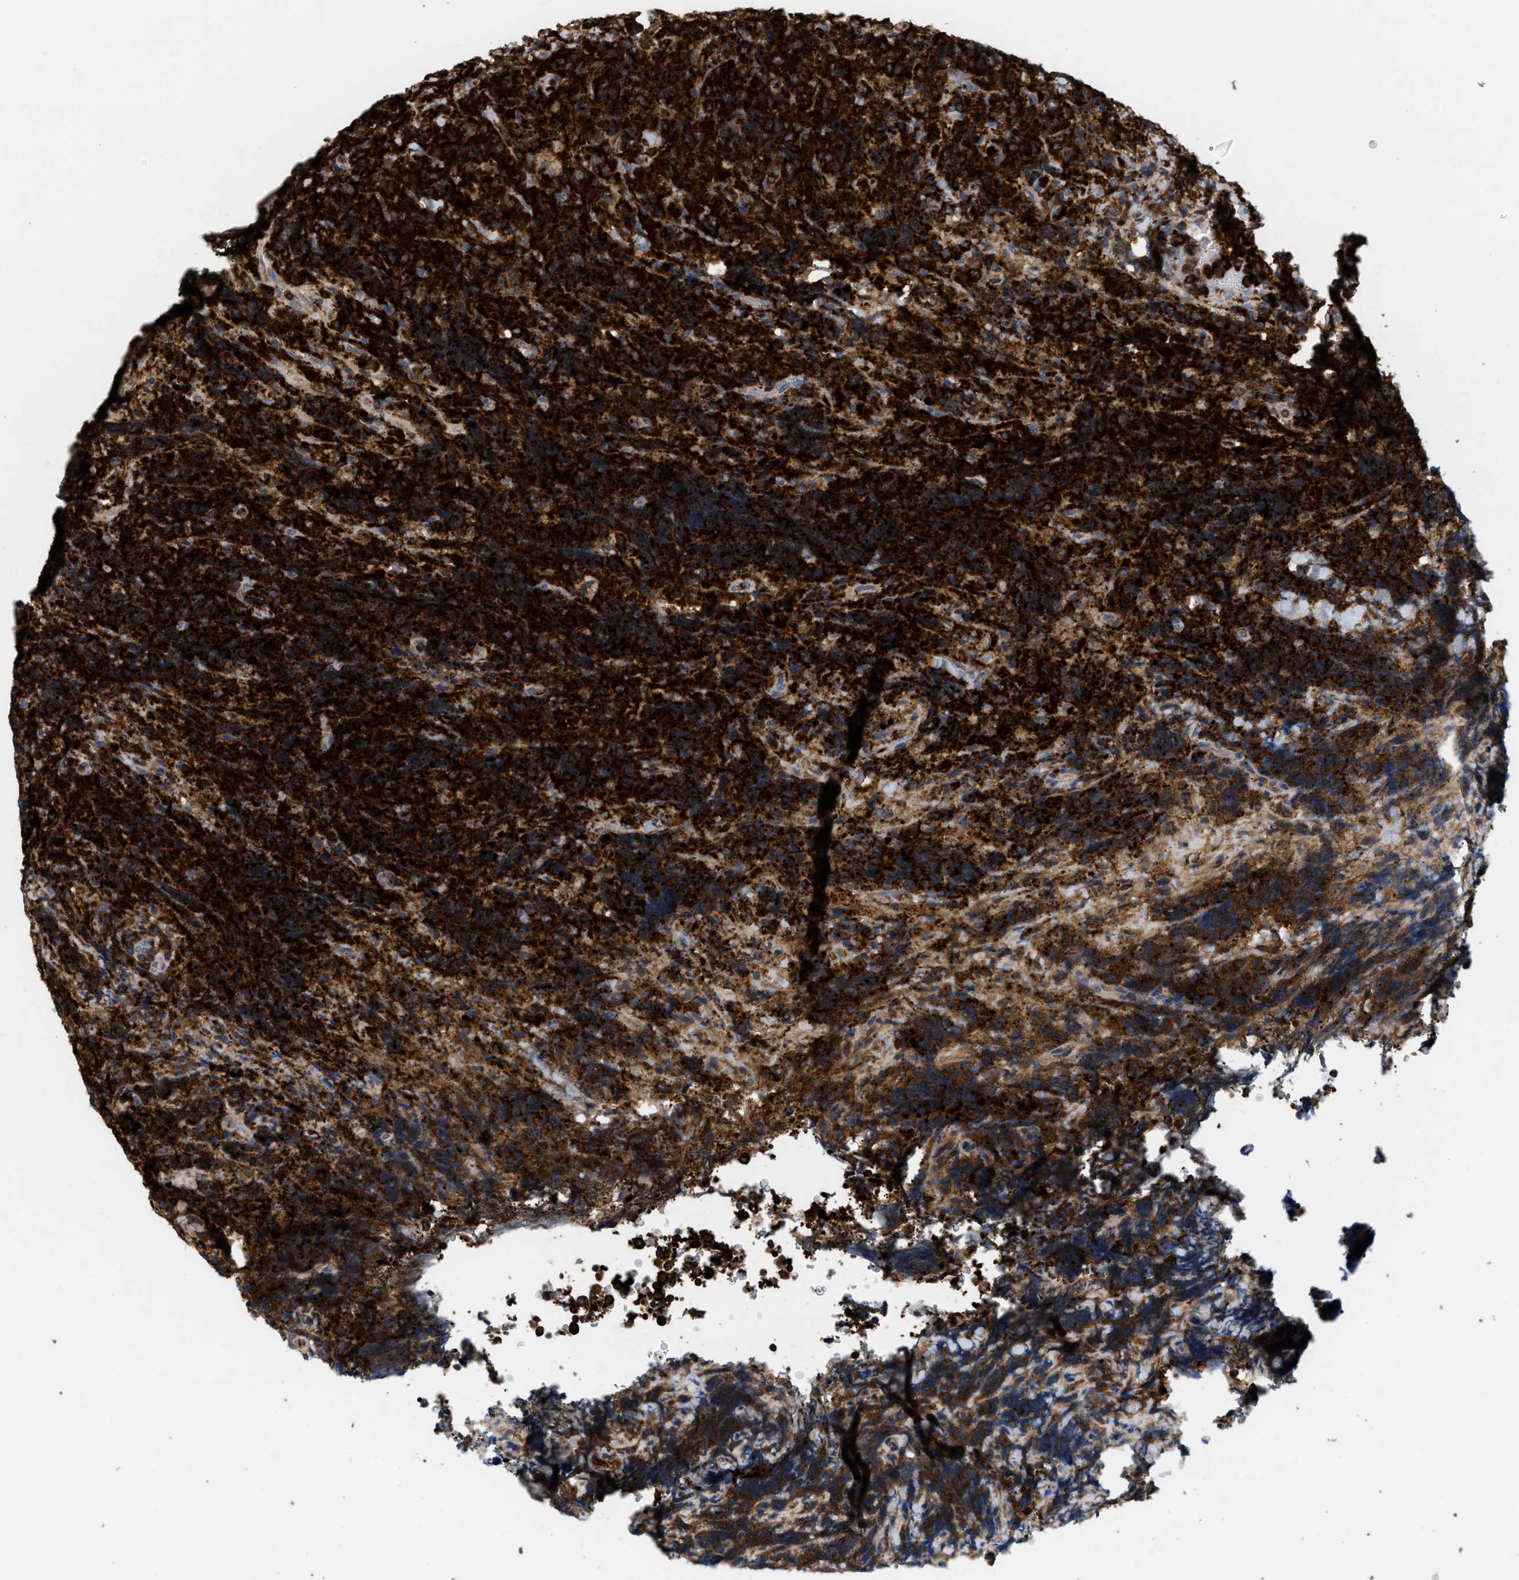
{"staining": {"intensity": "strong", "quantity": ">75%", "location": "cytoplasmic/membranous"}, "tissue": "lymphoma", "cell_type": "Tumor cells", "image_type": "cancer", "snomed": [{"axis": "morphology", "description": "Malignant lymphoma, non-Hodgkin's type, High grade"}, {"axis": "topography", "description": "Tonsil"}], "caption": "Immunohistochemistry (DAB (3,3'-diaminobenzidine)) staining of human lymphoma reveals strong cytoplasmic/membranous protein positivity in approximately >75% of tumor cells.", "gene": "INPP5D", "patient": {"sex": "female", "age": 36}}